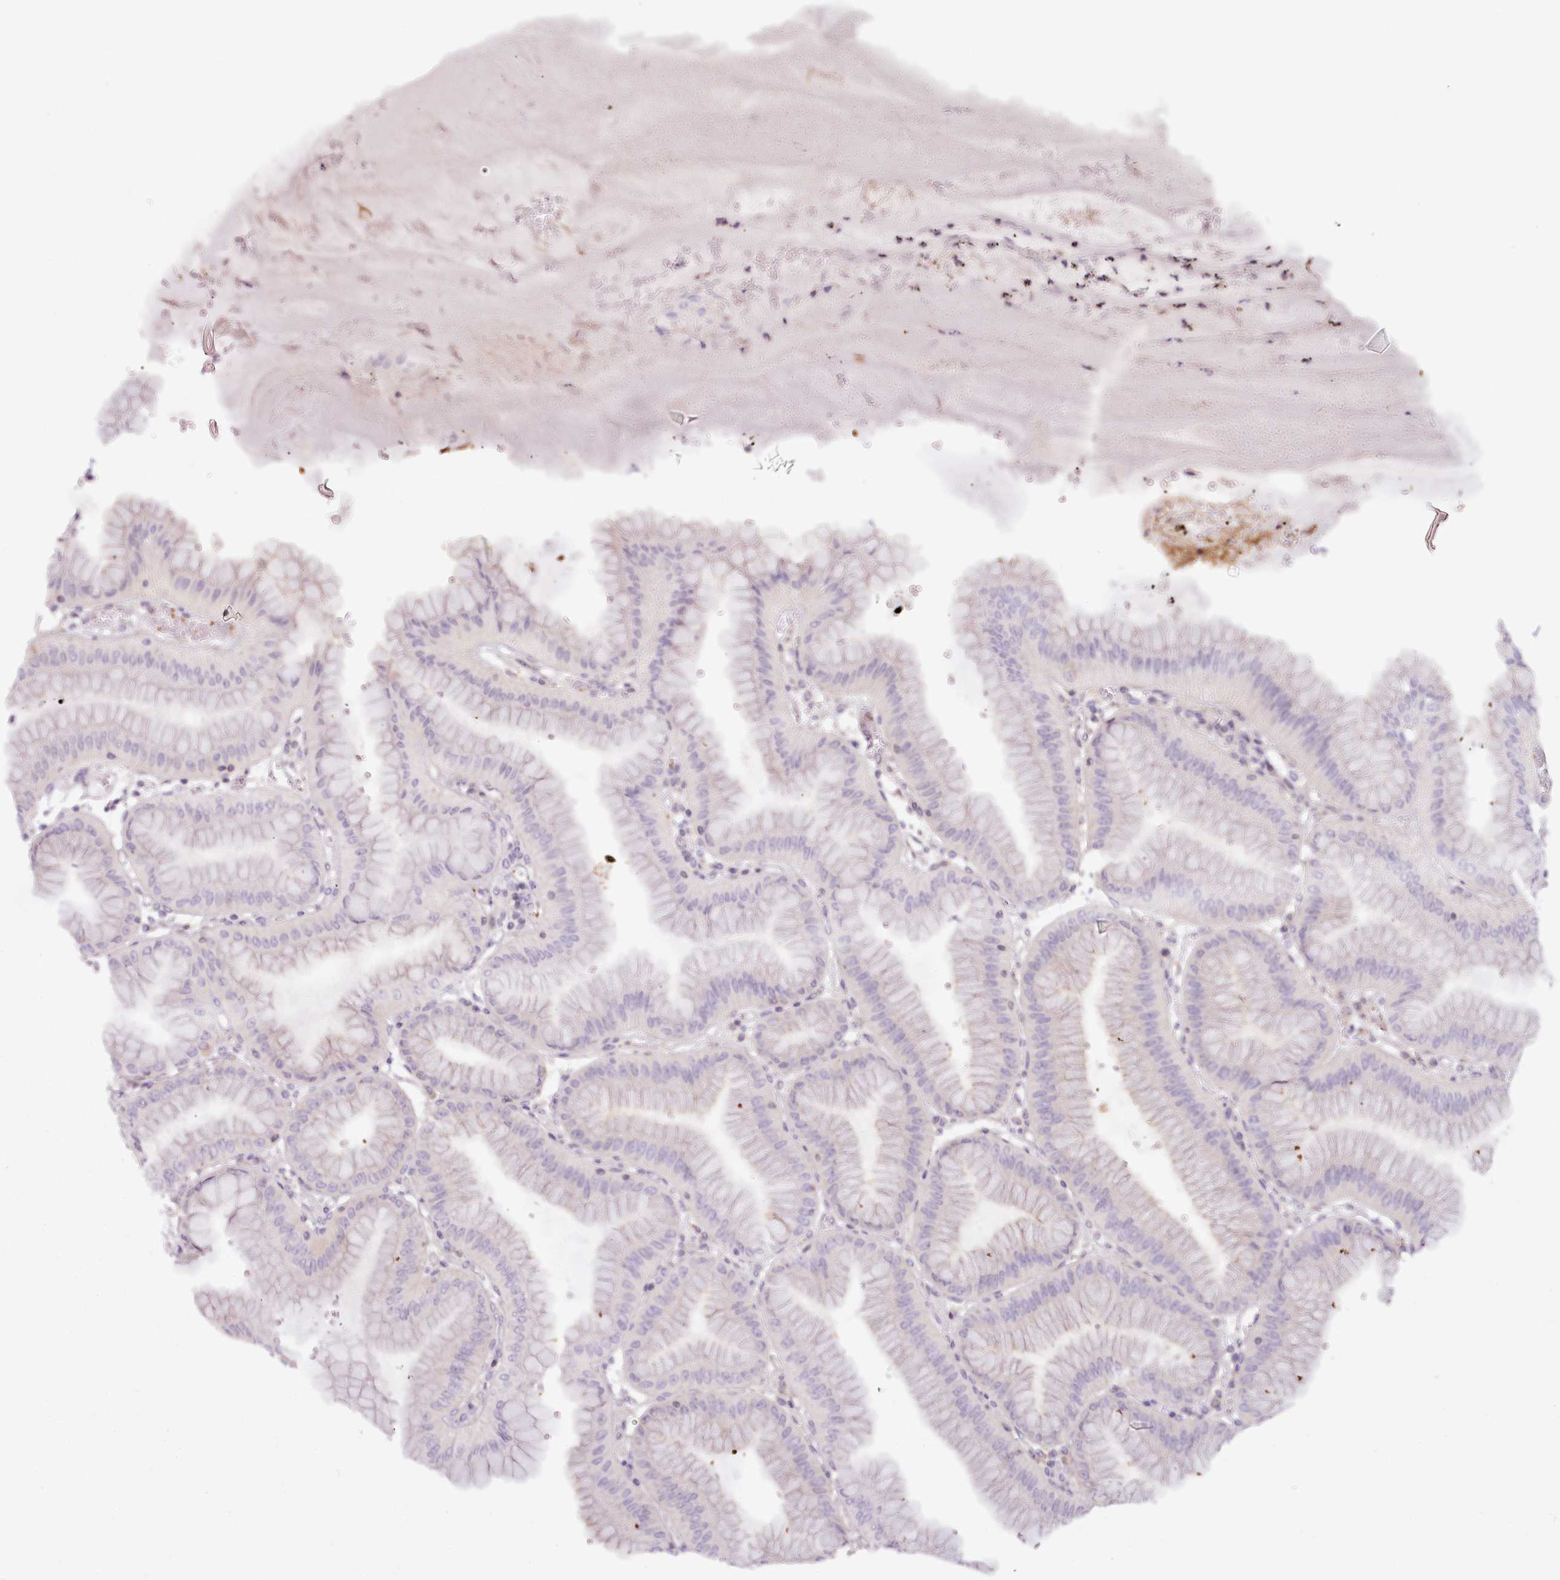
{"staining": {"intensity": "moderate", "quantity": "<25%", "location": "cytoplasmic/membranous"}, "tissue": "stomach", "cell_type": "Glandular cells", "image_type": "normal", "snomed": [{"axis": "morphology", "description": "Normal tissue, NOS"}, {"axis": "topography", "description": "Stomach, lower"}], "caption": "Immunohistochemical staining of benign human stomach displays low levels of moderate cytoplasmic/membranous staining in approximately <25% of glandular cells.", "gene": "CAPN7", "patient": {"sex": "male", "age": 71}}